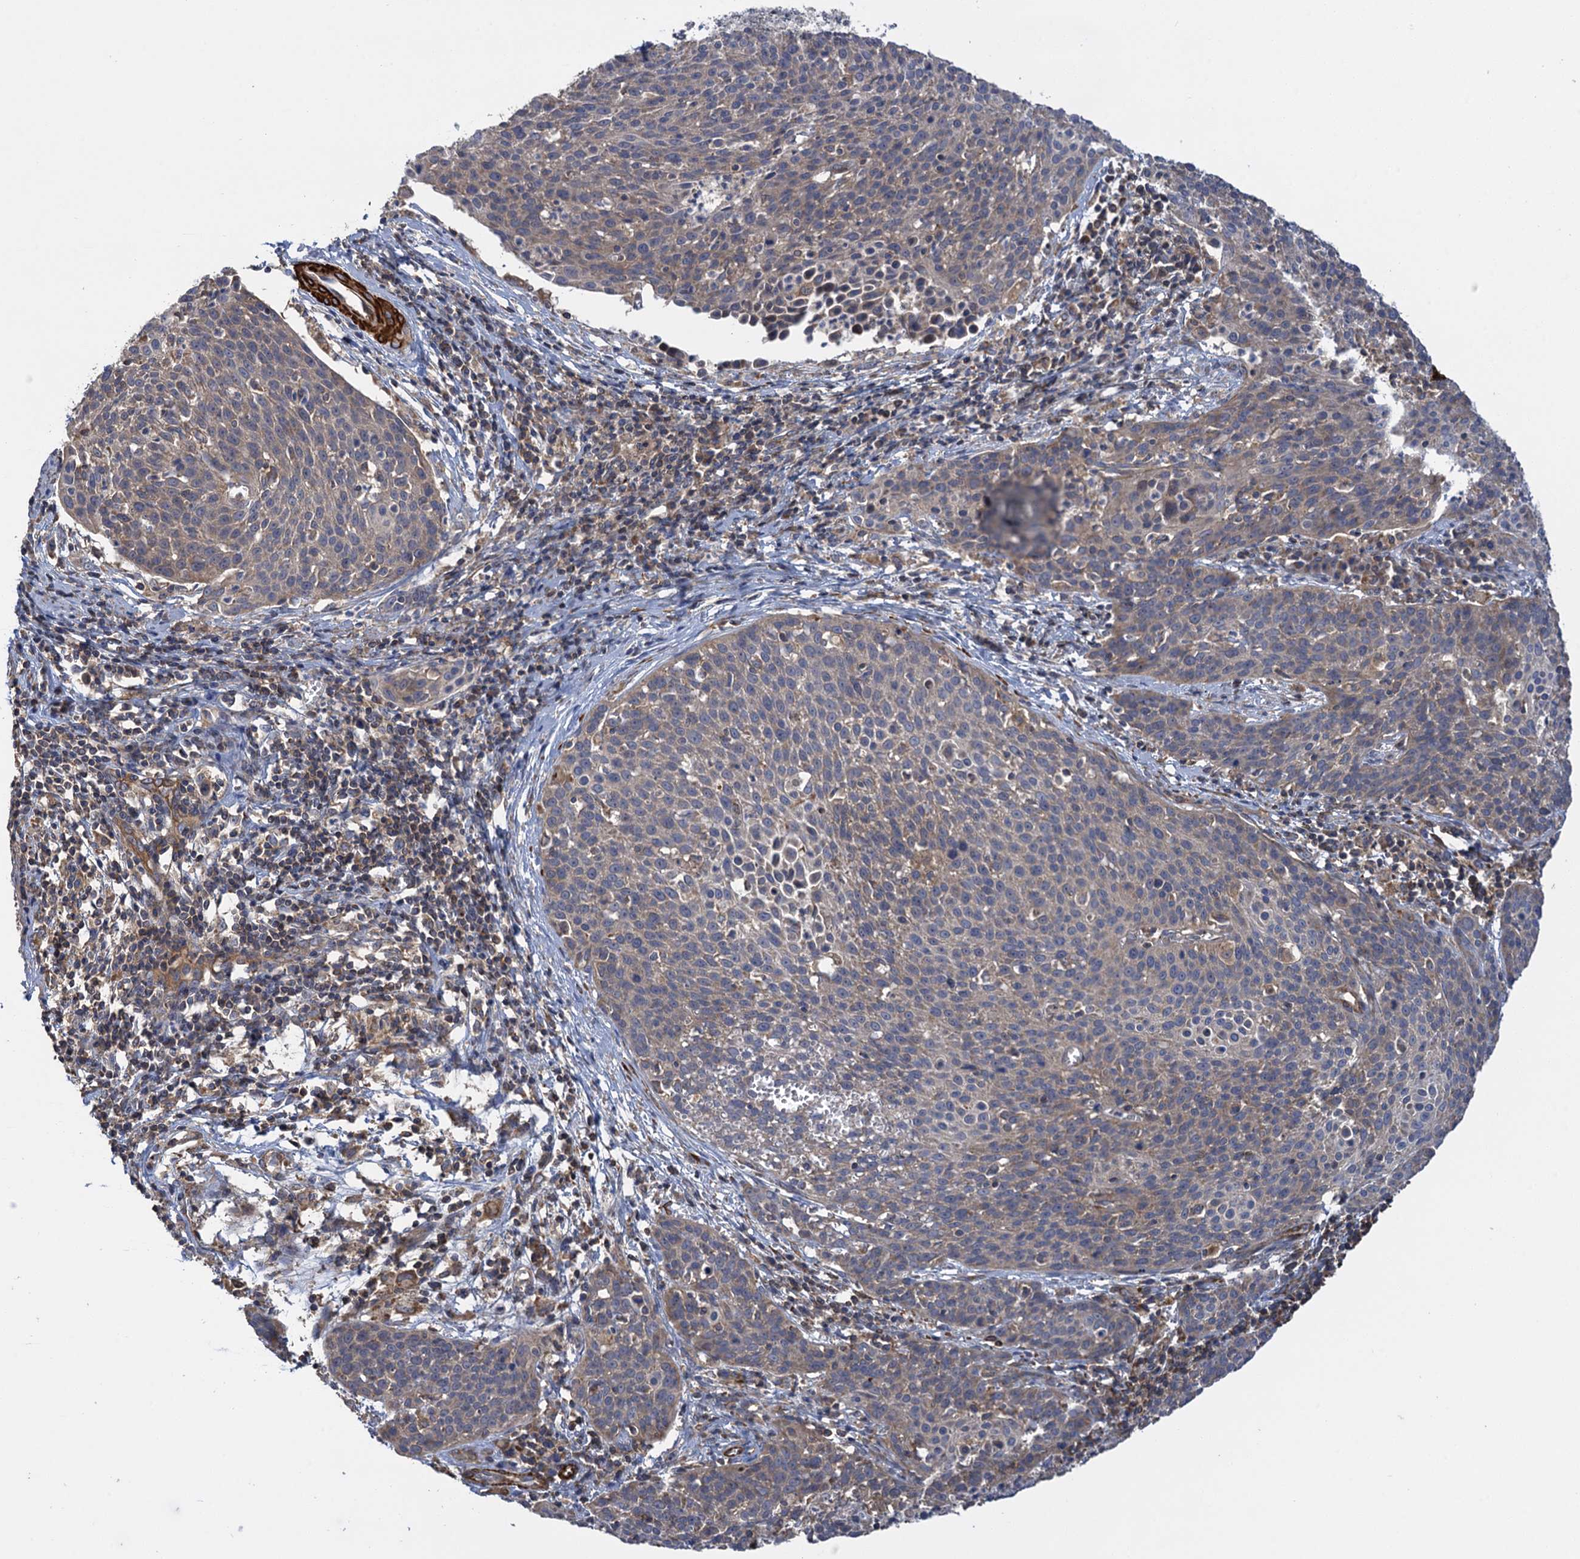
{"staining": {"intensity": "weak", "quantity": "<25%", "location": "cytoplasmic/membranous"}, "tissue": "cervical cancer", "cell_type": "Tumor cells", "image_type": "cancer", "snomed": [{"axis": "morphology", "description": "Squamous cell carcinoma, NOS"}, {"axis": "topography", "description": "Cervix"}], "caption": "IHC of cervical cancer displays no expression in tumor cells. (Brightfield microscopy of DAB (3,3'-diaminobenzidine) immunohistochemistry at high magnification).", "gene": "WDR88", "patient": {"sex": "female", "age": 38}}